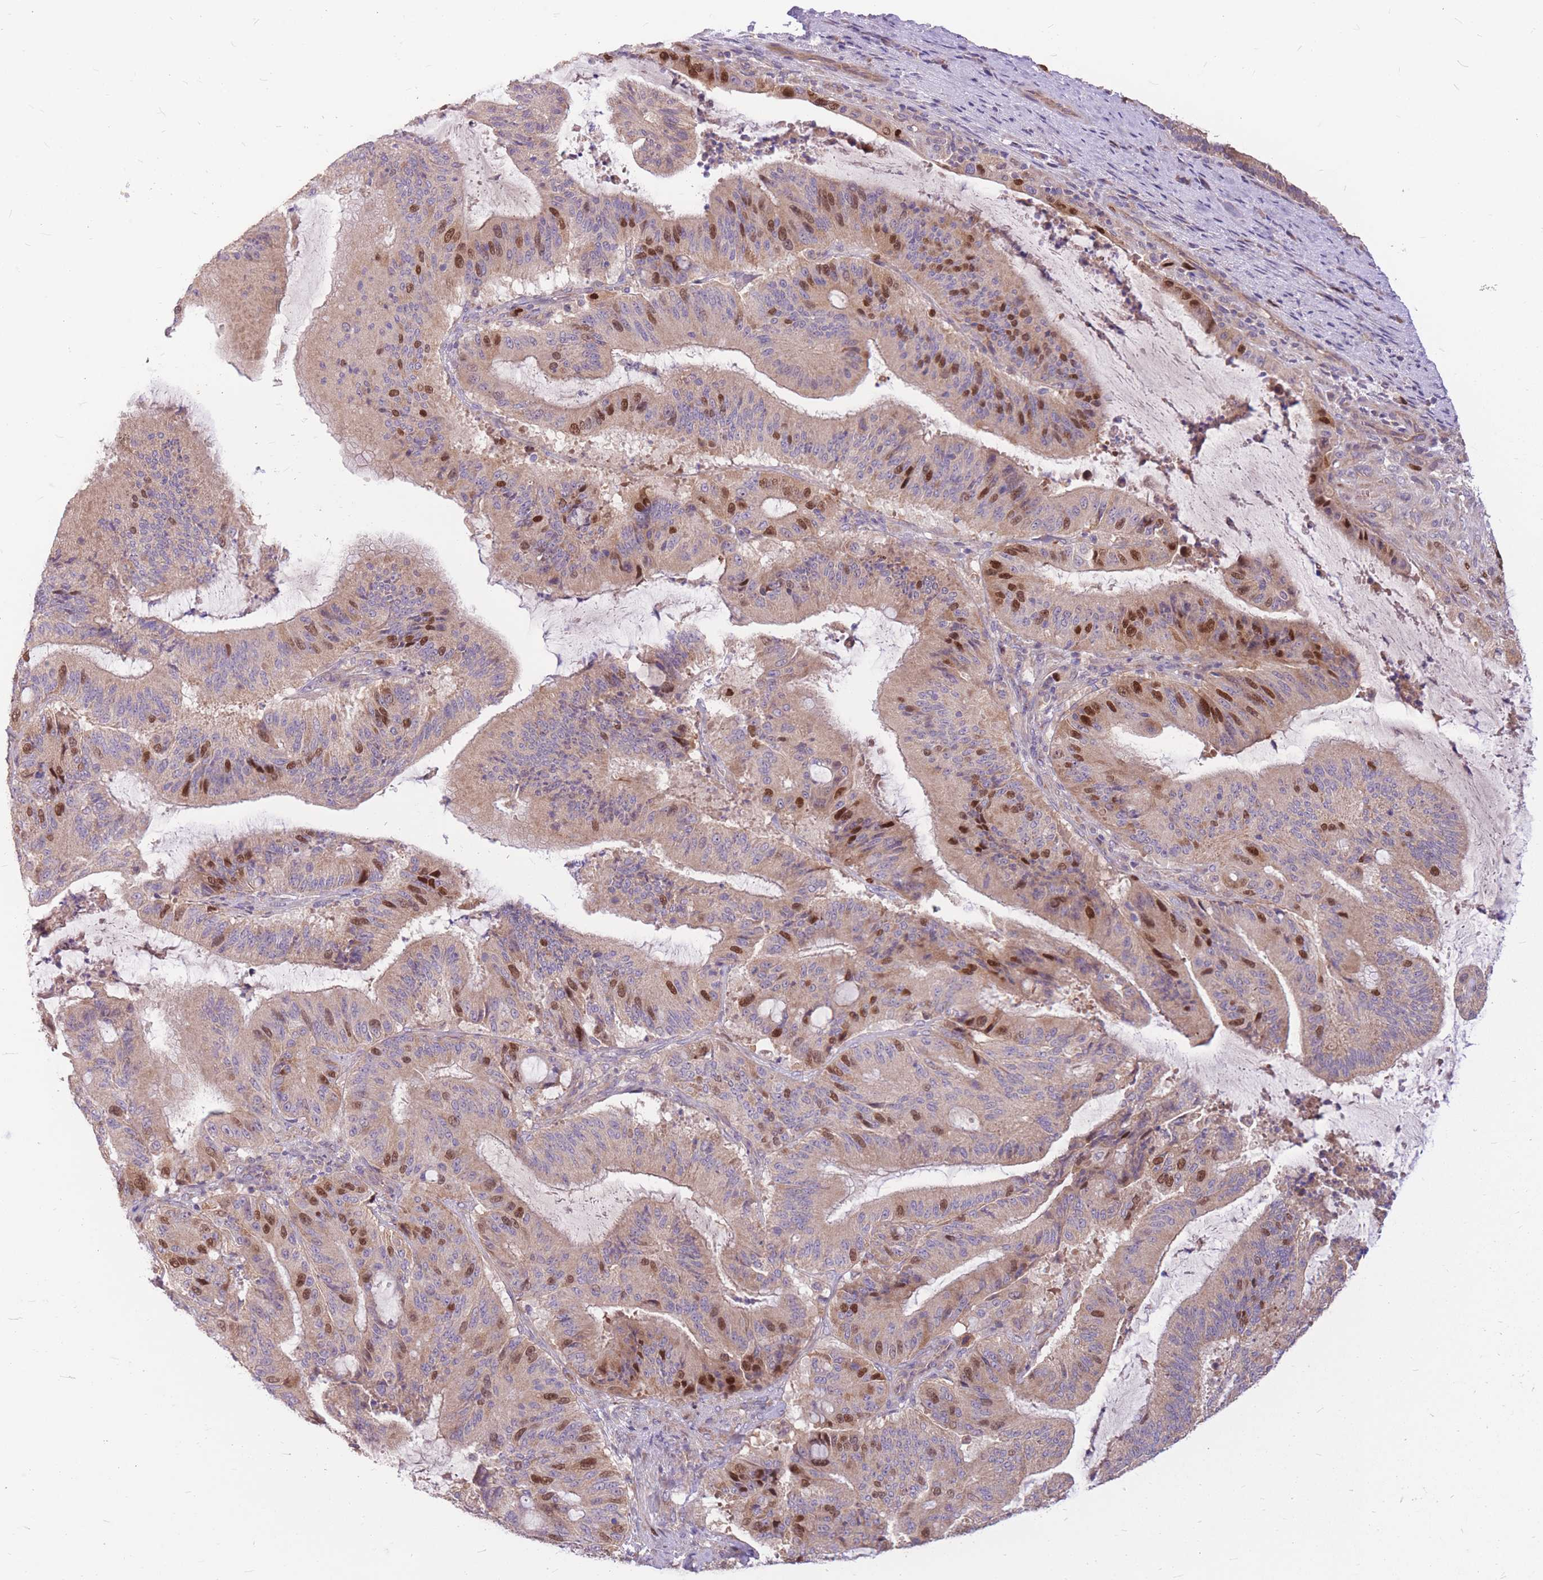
{"staining": {"intensity": "strong", "quantity": "<25%", "location": "nuclear"}, "tissue": "liver cancer", "cell_type": "Tumor cells", "image_type": "cancer", "snomed": [{"axis": "morphology", "description": "Normal tissue, NOS"}, {"axis": "morphology", "description": "Cholangiocarcinoma"}, {"axis": "topography", "description": "Liver"}, {"axis": "topography", "description": "Peripheral nerve tissue"}], "caption": "Strong nuclear positivity for a protein is identified in approximately <25% of tumor cells of liver cholangiocarcinoma using IHC.", "gene": "GMNN", "patient": {"sex": "female", "age": 73}}